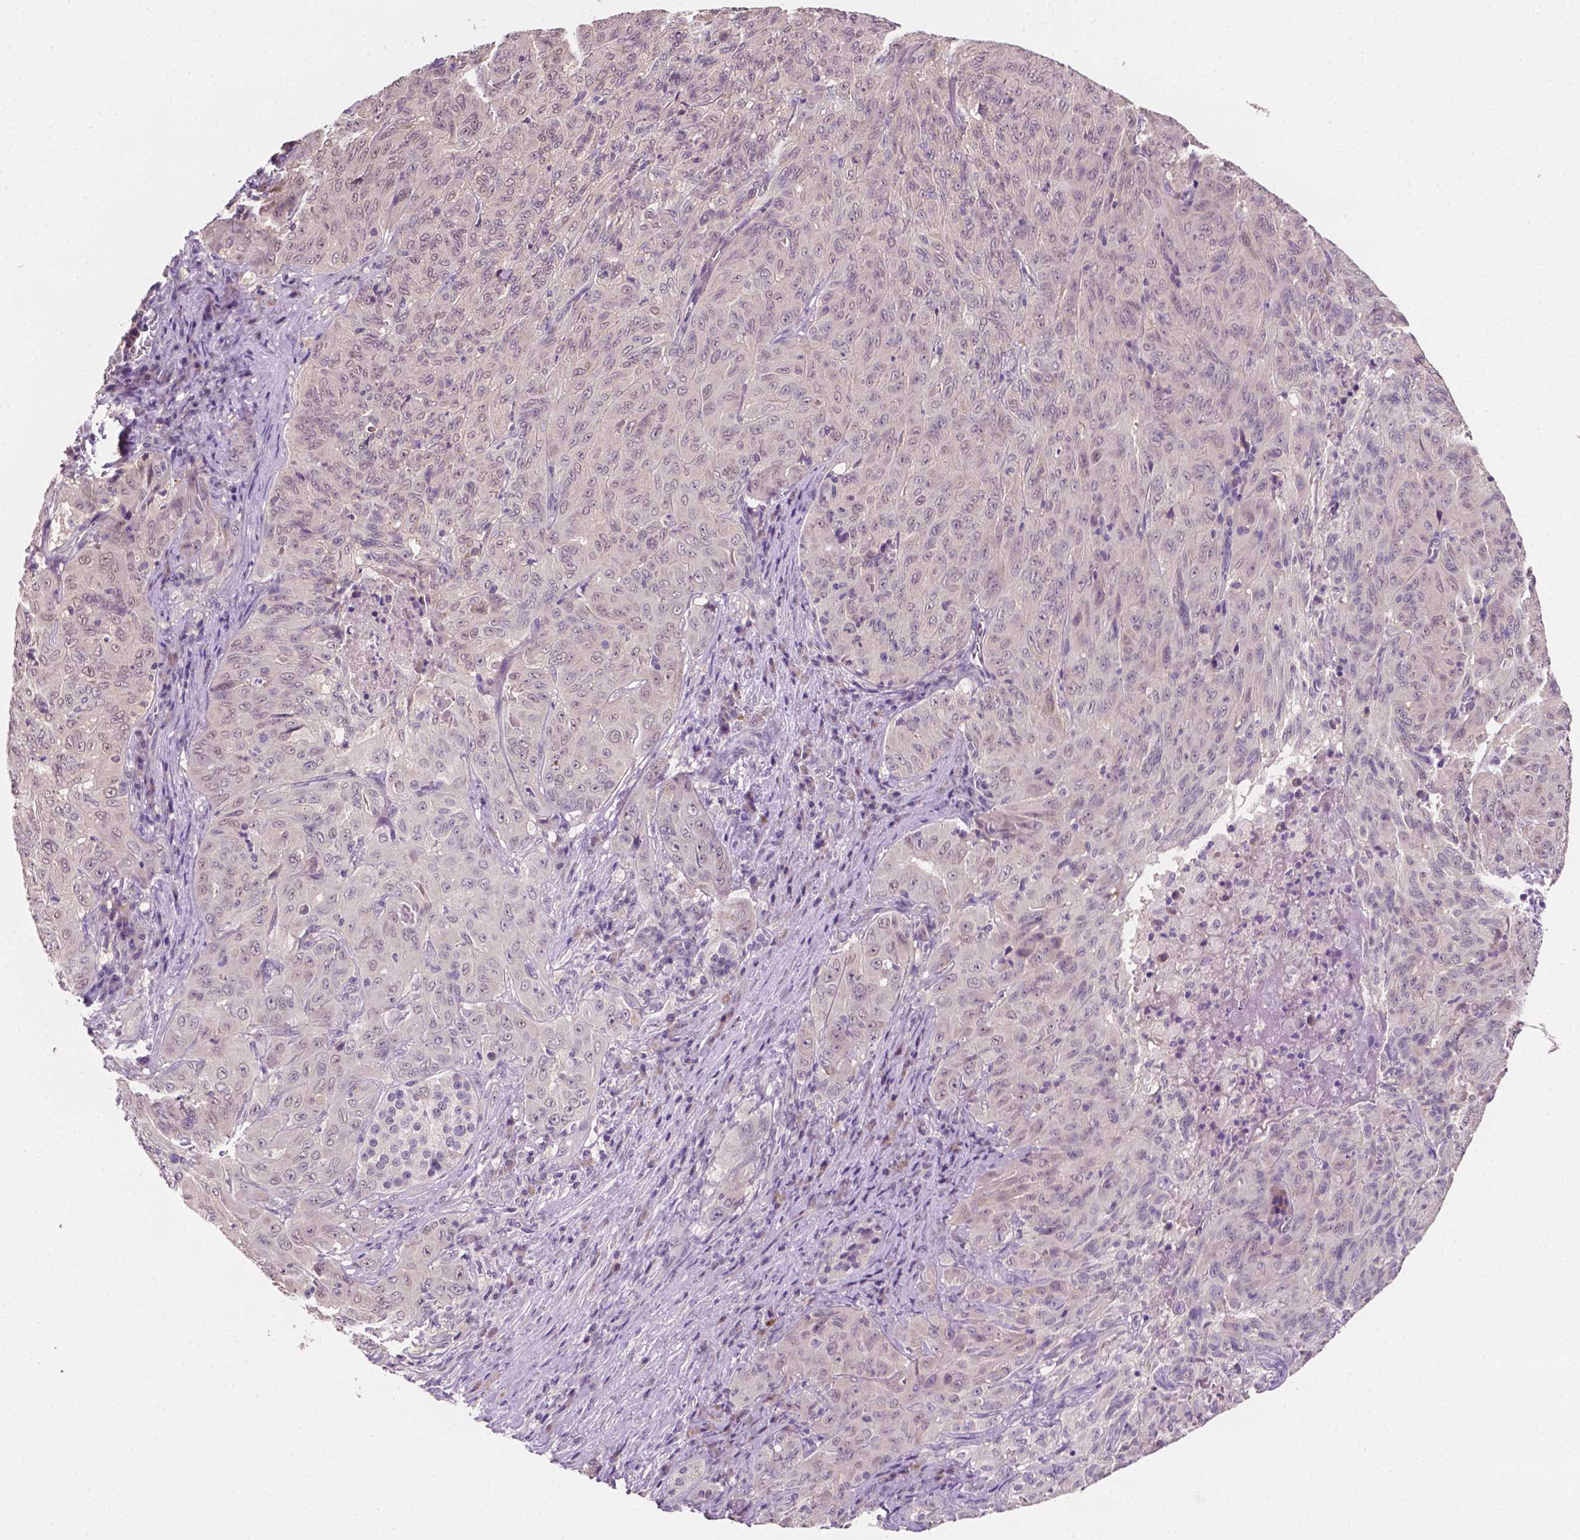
{"staining": {"intensity": "negative", "quantity": "none", "location": "none"}, "tissue": "pancreatic cancer", "cell_type": "Tumor cells", "image_type": "cancer", "snomed": [{"axis": "morphology", "description": "Adenocarcinoma, NOS"}, {"axis": "topography", "description": "Pancreas"}], "caption": "This is an immunohistochemistry (IHC) micrograph of human pancreatic cancer. There is no positivity in tumor cells.", "gene": "MROH6", "patient": {"sex": "male", "age": 63}}